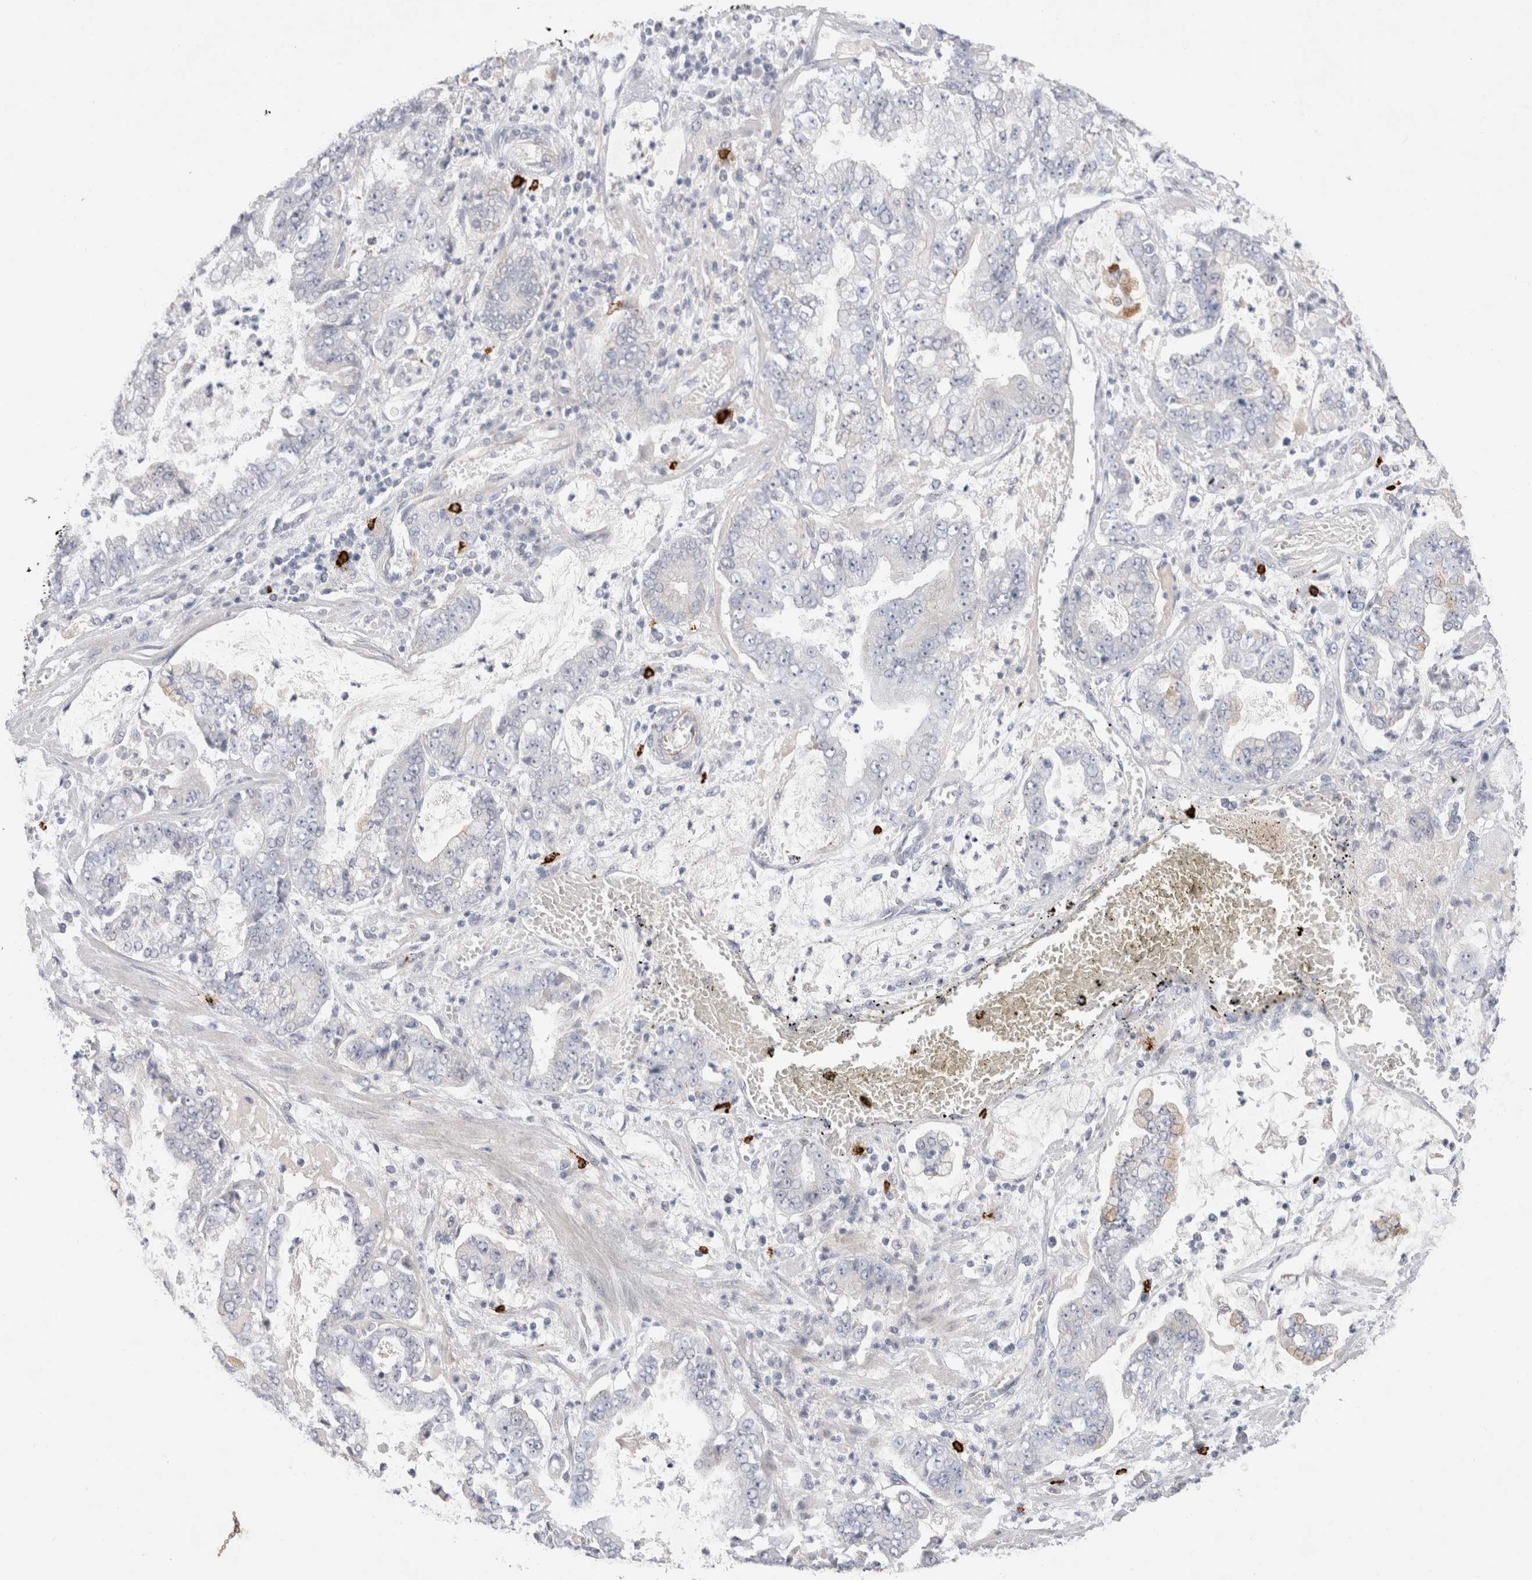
{"staining": {"intensity": "negative", "quantity": "none", "location": "none"}, "tissue": "stomach cancer", "cell_type": "Tumor cells", "image_type": "cancer", "snomed": [{"axis": "morphology", "description": "Adenocarcinoma, NOS"}, {"axis": "topography", "description": "Stomach"}], "caption": "The immunohistochemistry (IHC) micrograph has no significant expression in tumor cells of stomach cancer (adenocarcinoma) tissue.", "gene": "SPINK2", "patient": {"sex": "male", "age": 76}}